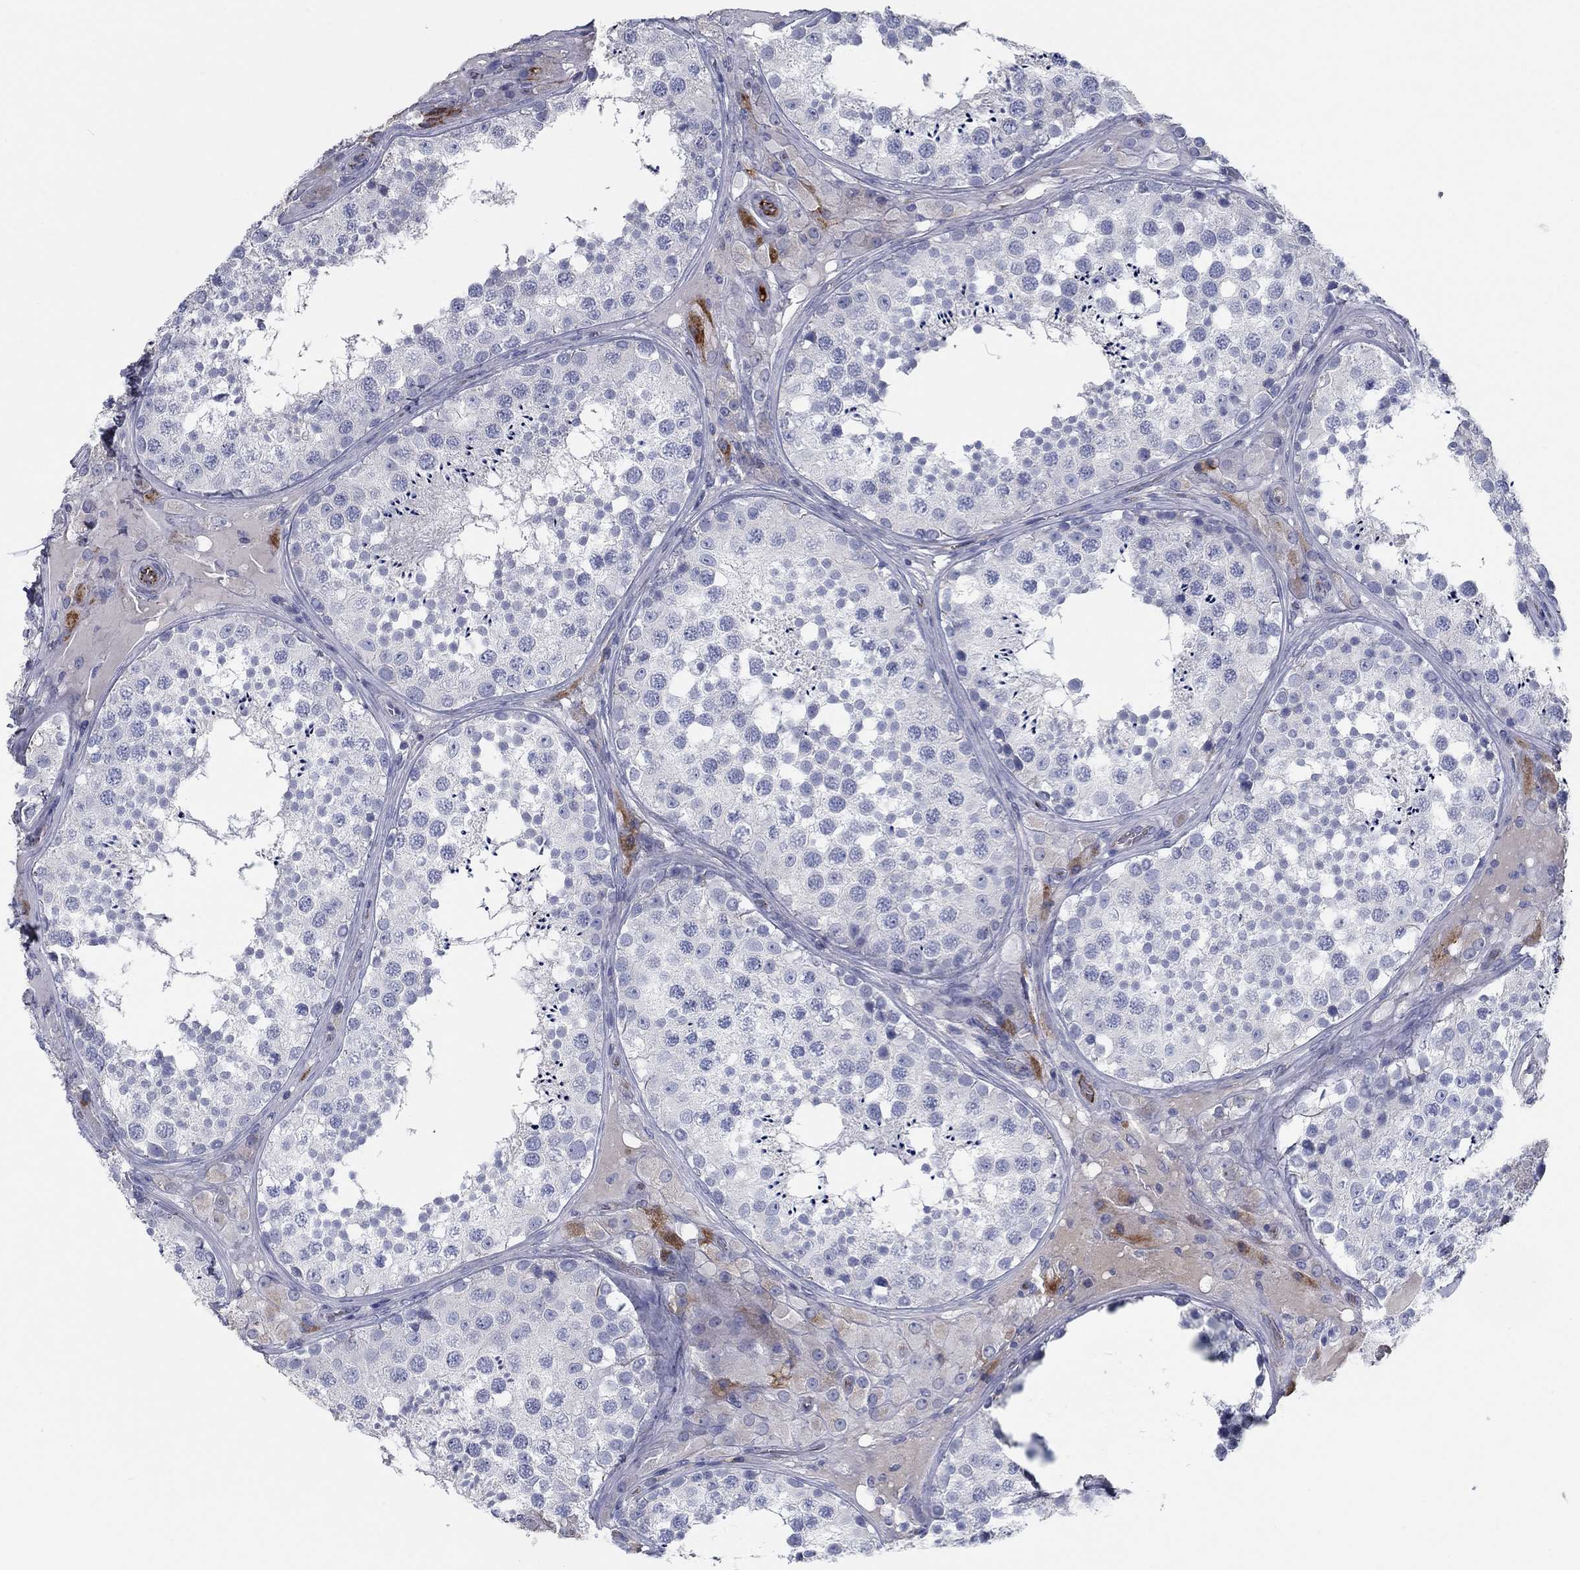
{"staining": {"intensity": "moderate", "quantity": "<25%", "location": "cytoplasmic/membranous"}, "tissue": "testis", "cell_type": "Cells in seminiferous ducts", "image_type": "normal", "snomed": [{"axis": "morphology", "description": "Normal tissue, NOS"}, {"axis": "topography", "description": "Testis"}], "caption": "DAB immunohistochemical staining of unremarkable human testis reveals moderate cytoplasmic/membranous protein positivity in approximately <25% of cells in seminiferous ducts.", "gene": "APOC3", "patient": {"sex": "male", "age": 34}}